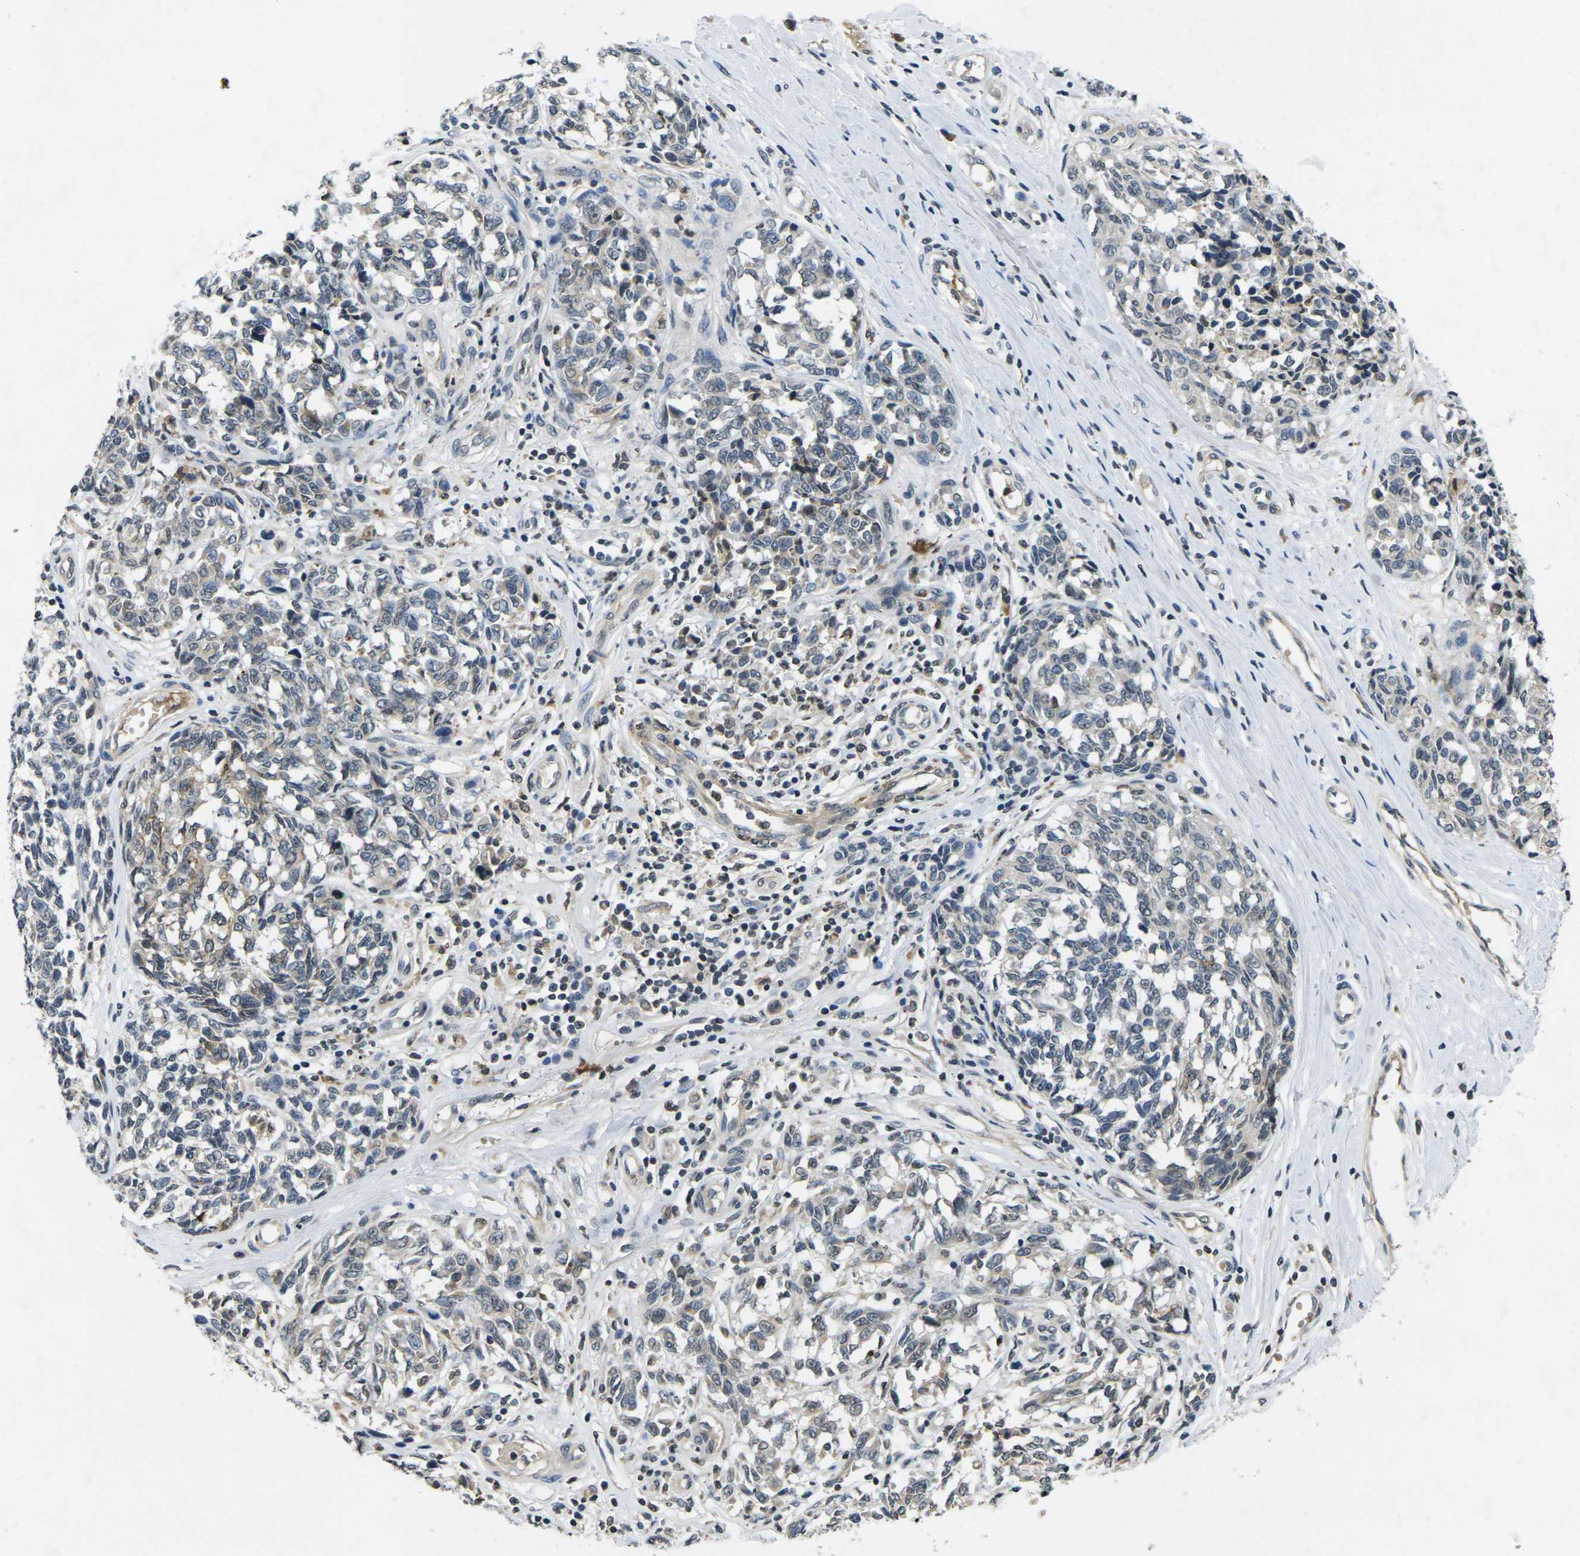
{"staining": {"intensity": "negative", "quantity": "none", "location": "none"}, "tissue": "melanoma", "cell_type": "Tumor cells", "image_type": "cancer", "snomed": [{"axis": "morphology", "description": "Malignant melanoma, NOS"}, {"axis": "topography", "description": "Skin"}], "caption": "Immunohistochemical staining of malignant melanoma reveals no significant staining in tumor cells. The staining is performed using DAB brown chromogen with nuclei counter-stained in using hematoxylin.", "gene": "C1QC", "patient": {"sex": "female", "age": 64}}